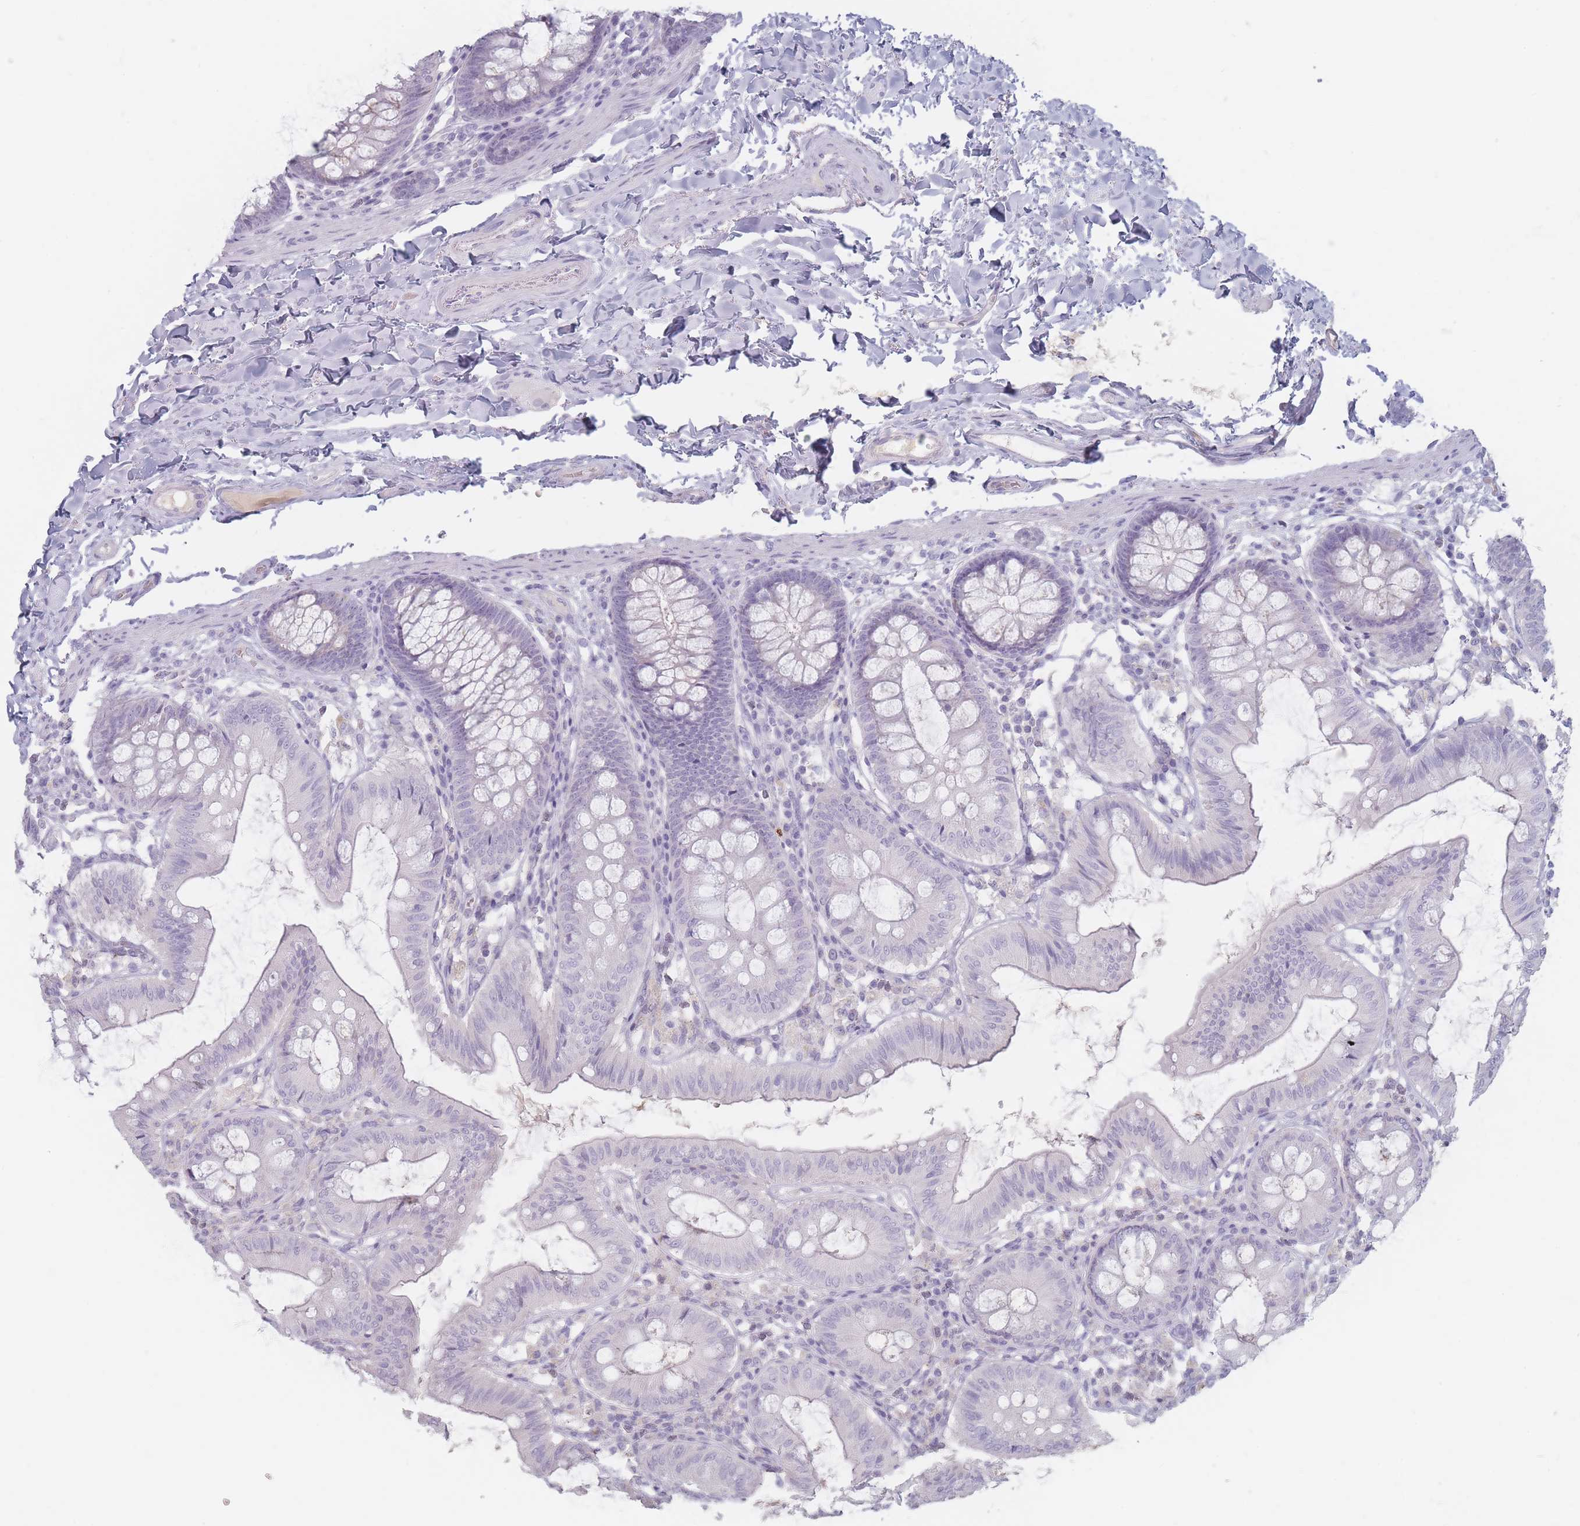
{"staining": {"intensity": "negative", "quantity": "none", "location": "none"}, "tissue": "colon", "cell_type": "Endothelial cells", "image_type": "normal", "snomed": [{"axis": "morphology", "description": "Normal tissue, NOS"}, {"axis": "topography", "description": "Colon"}], "caption": "IHC micrograph of normal colon: human colon stained with DAB displays no significant protein staining in endothelial cells.", "gene": "HELZ2", "patient": {"sex": "male", "age": 84}}